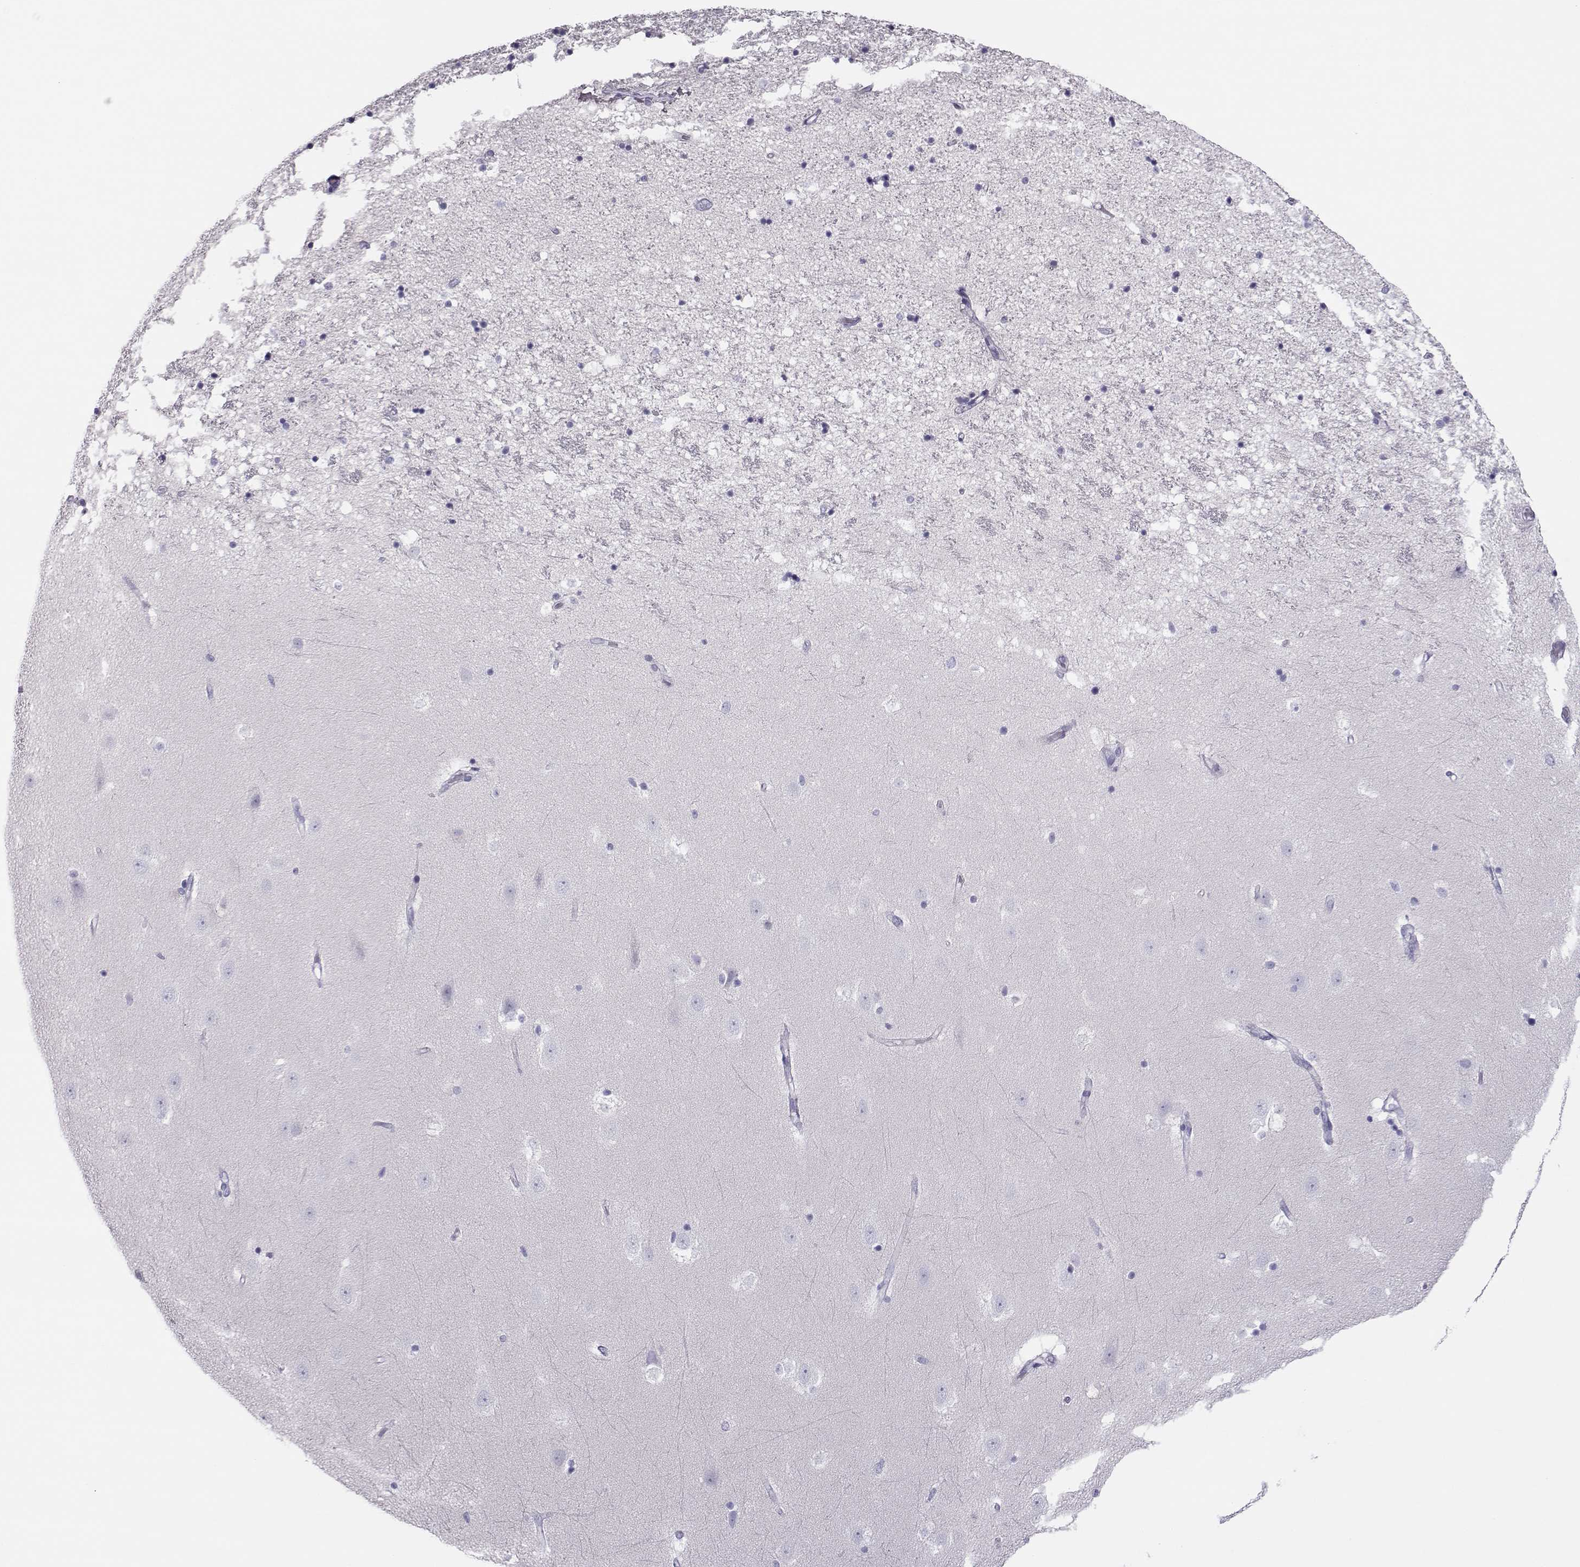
{"staining": {"intensity": "negative", "quantity": "none", "location": "none"}, "tissue": "hippocampus", "cell_type": "Glial cells", "image_type": "normal", "snomed": [{"axis": "morphology", "description": "Normal tissue, NOS"}, {"axis": "topography", "description": "Hippocampus"}], "caption": "Immunohistochemical staining of normal human hippocampus reveals no significant positivity in glial cells. (DAB (3,3'-diaminobenzidine) immunohistochemistry (IHC) visualized using brightfield microscopy, high magnification).", "gene": "TRPM7", "patient": {"sex": "male", "age": 49}}